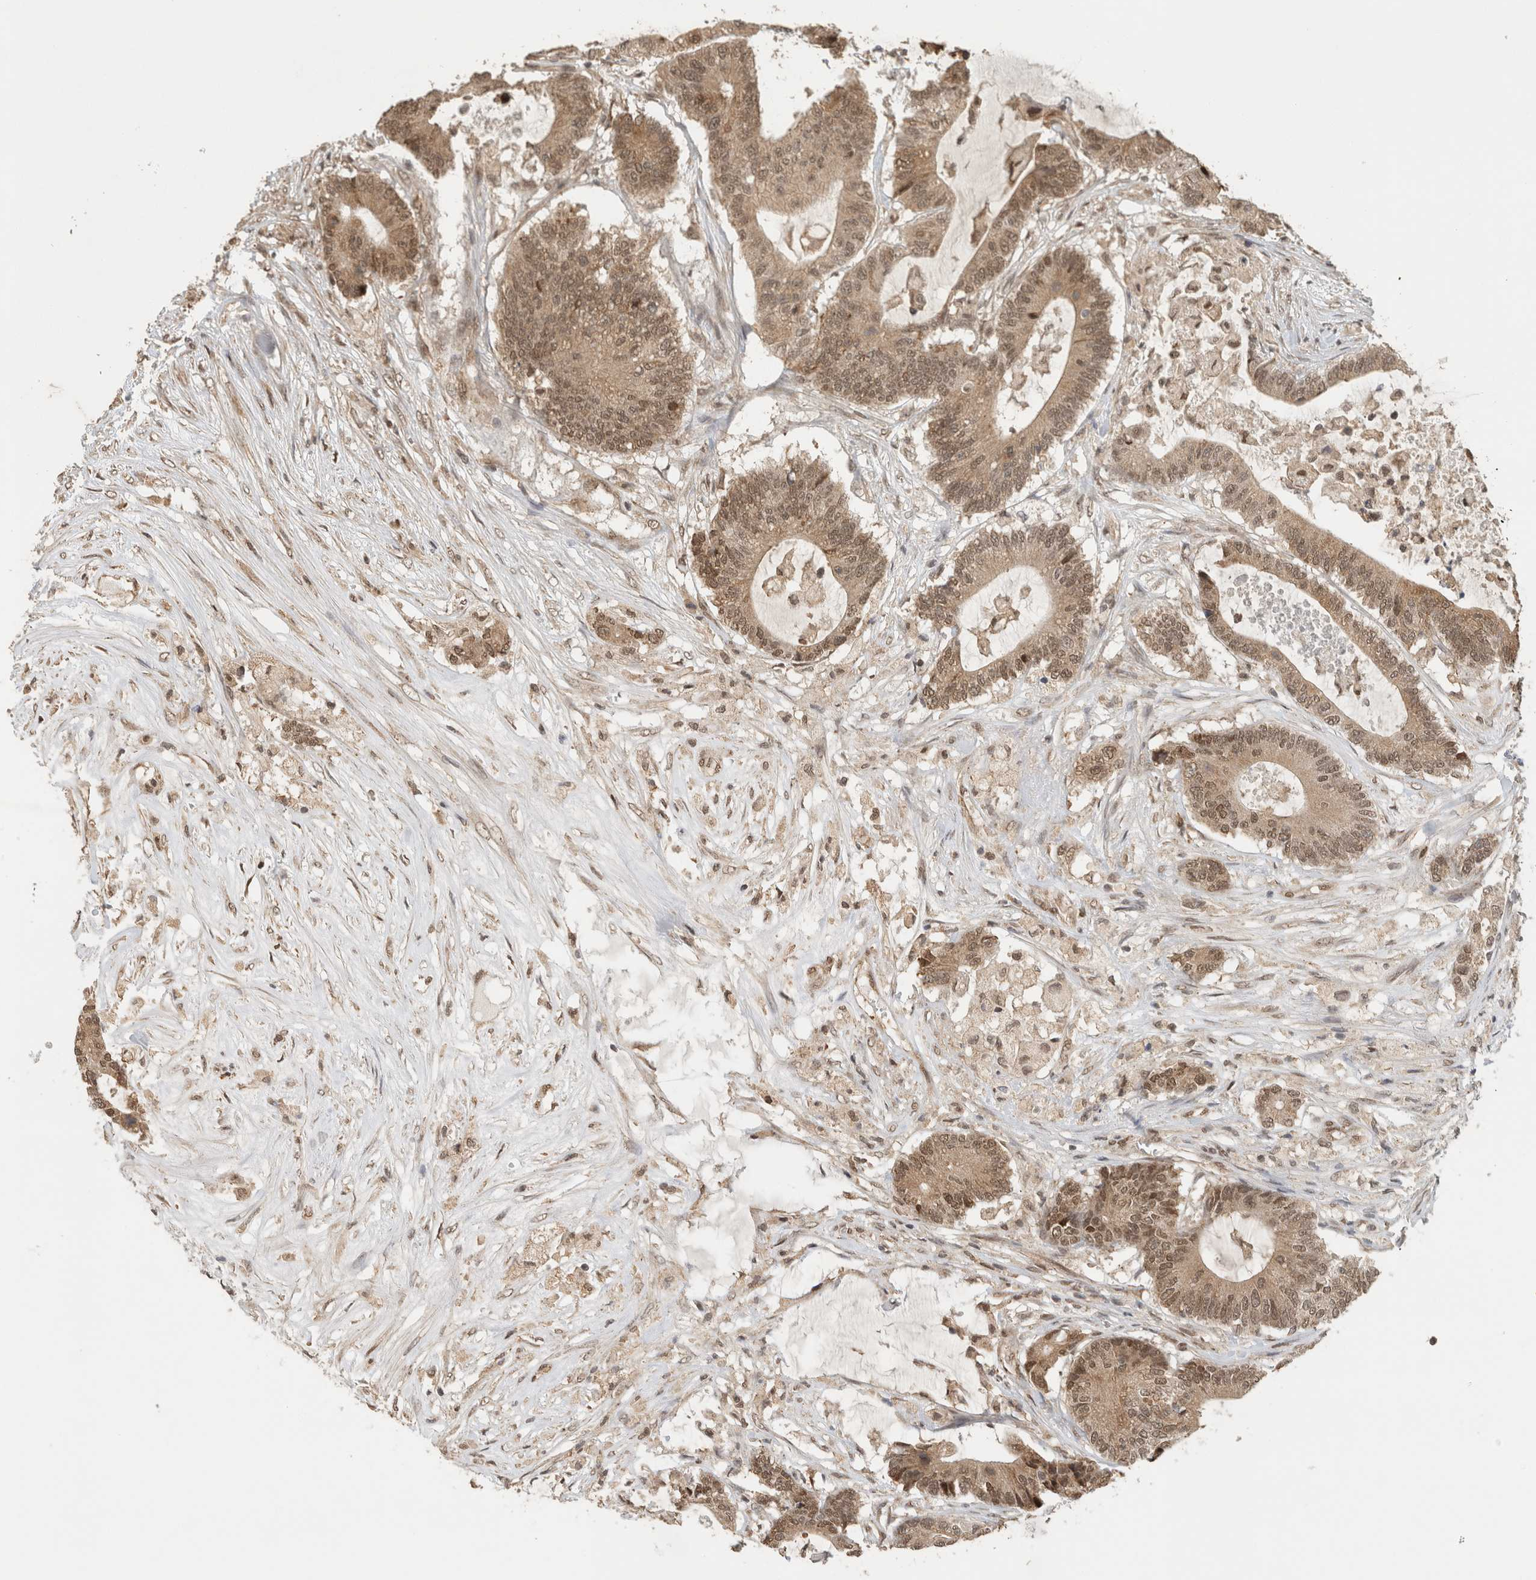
{"staining": {"intensity": "moderate", "quantity": ">75%", "location": "cytoplasmic/membranous,nuclear"}, "tissue": "colorectal cancer", "cell_type": "Tumor cells", "image_type": "cancer", "snomed": [{"axis": "morphology", "description": "Adenocarcinoma, NOS"}, {"axis": "topography", "description": "Colon"}], "caption": "Approximately >75% of tumor cells in colorectal cancer (adenocarcinoma) exhibit moderate cytoplasmic/membranous and nuclear protein staining as visualized by brown immunohistochemical staining.", "gene": "C1orf21", "patient": {"sex": "female", "age": 84}}